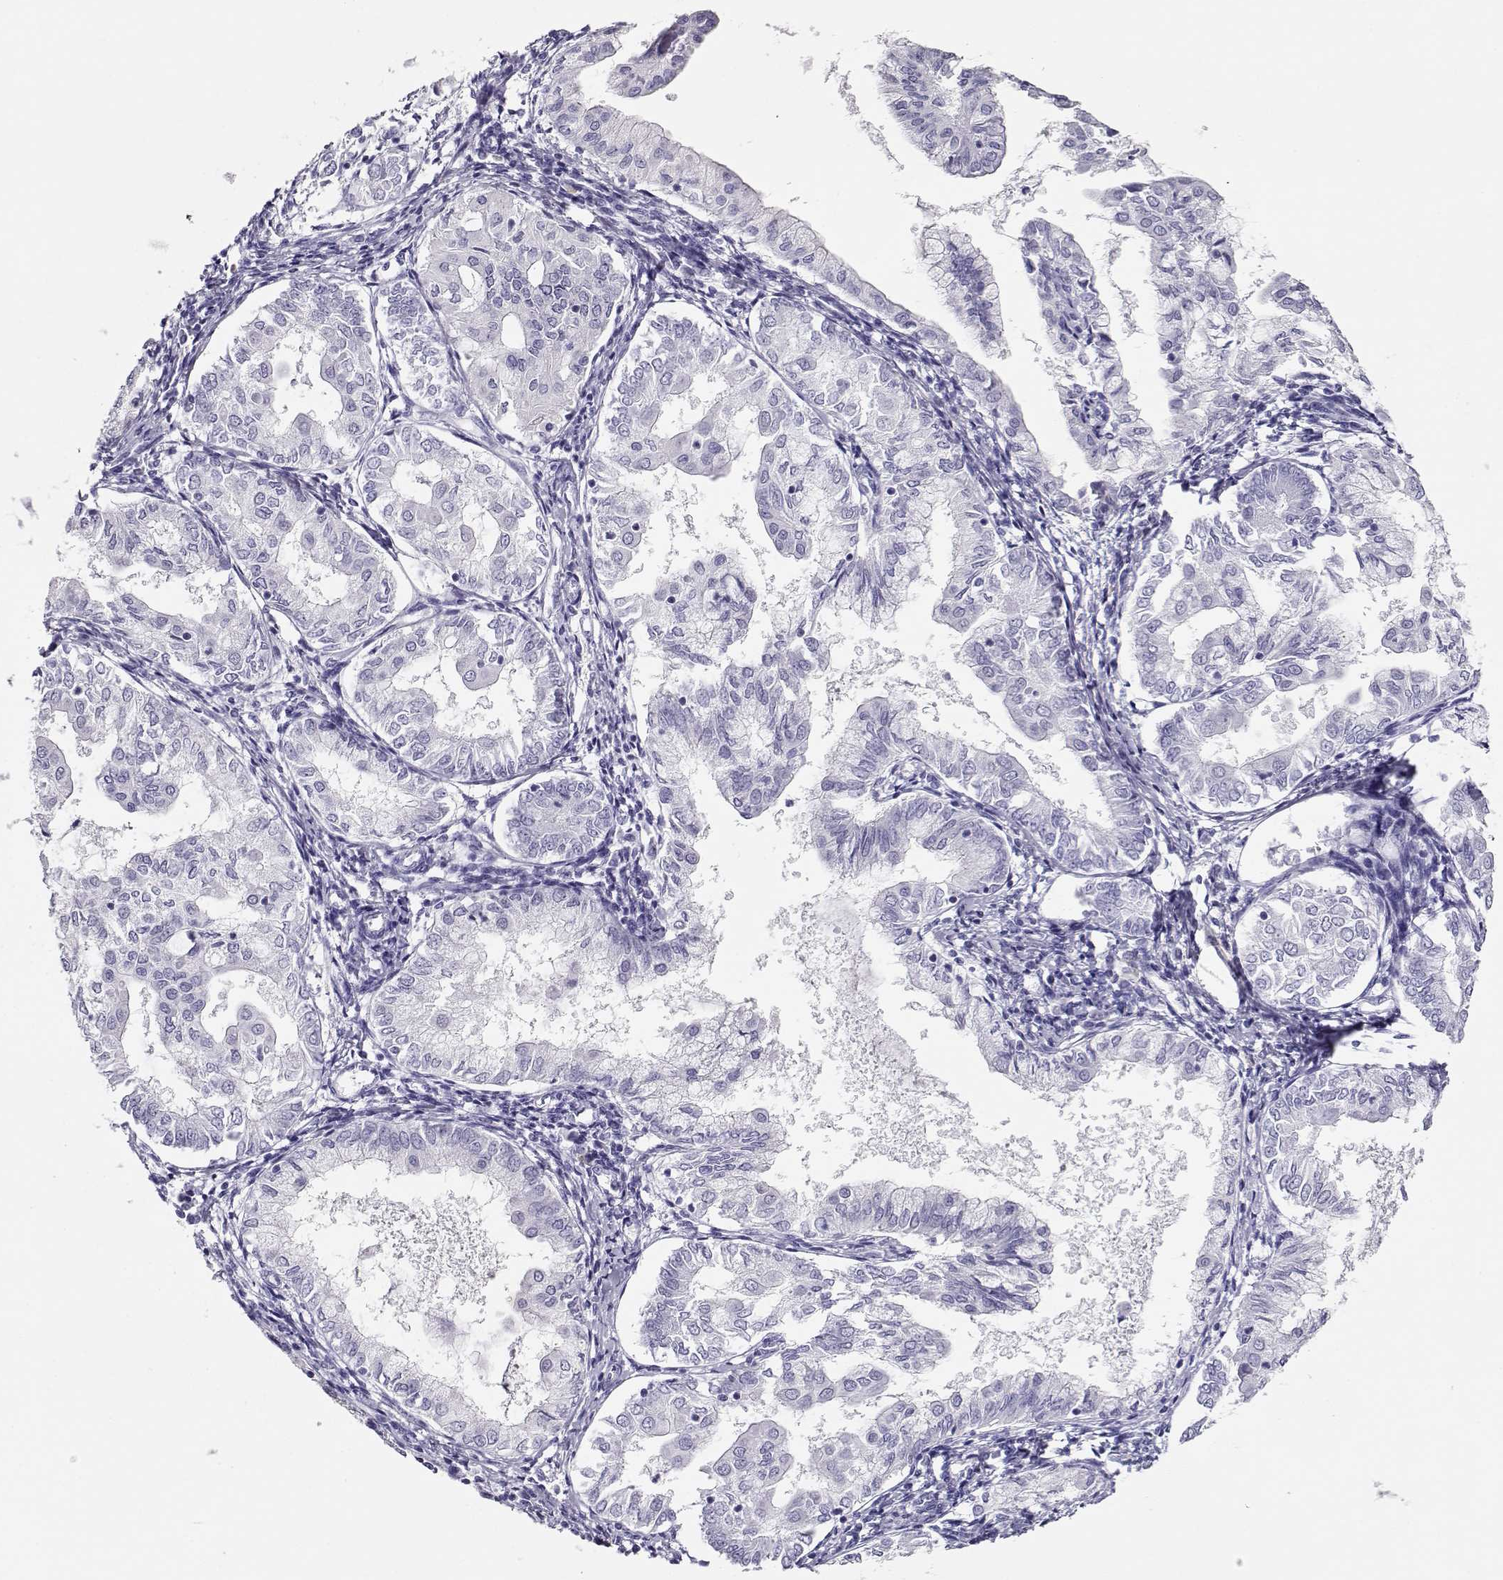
{"staining": {"intensity": "negative", "quantity": "none", "location": "none"}, "tissue": "endometrial cancer", "cell_type": "Tumor cells", "image_type": "cancer", "snomed": [{"axis": "morphology", "description": "Adenocarcinoma, NOS"}, {"axis": "topography", "description": "Endometrium"}], "caption": "DAB (3,3'-diaminobenzidine) immunohistochemical staining of endometrial cancer (adenocarcinoma) exhibits no significant expression in tumor cells.", "gene": "CRX", "patient": {"sex": "female", "age": 68}}